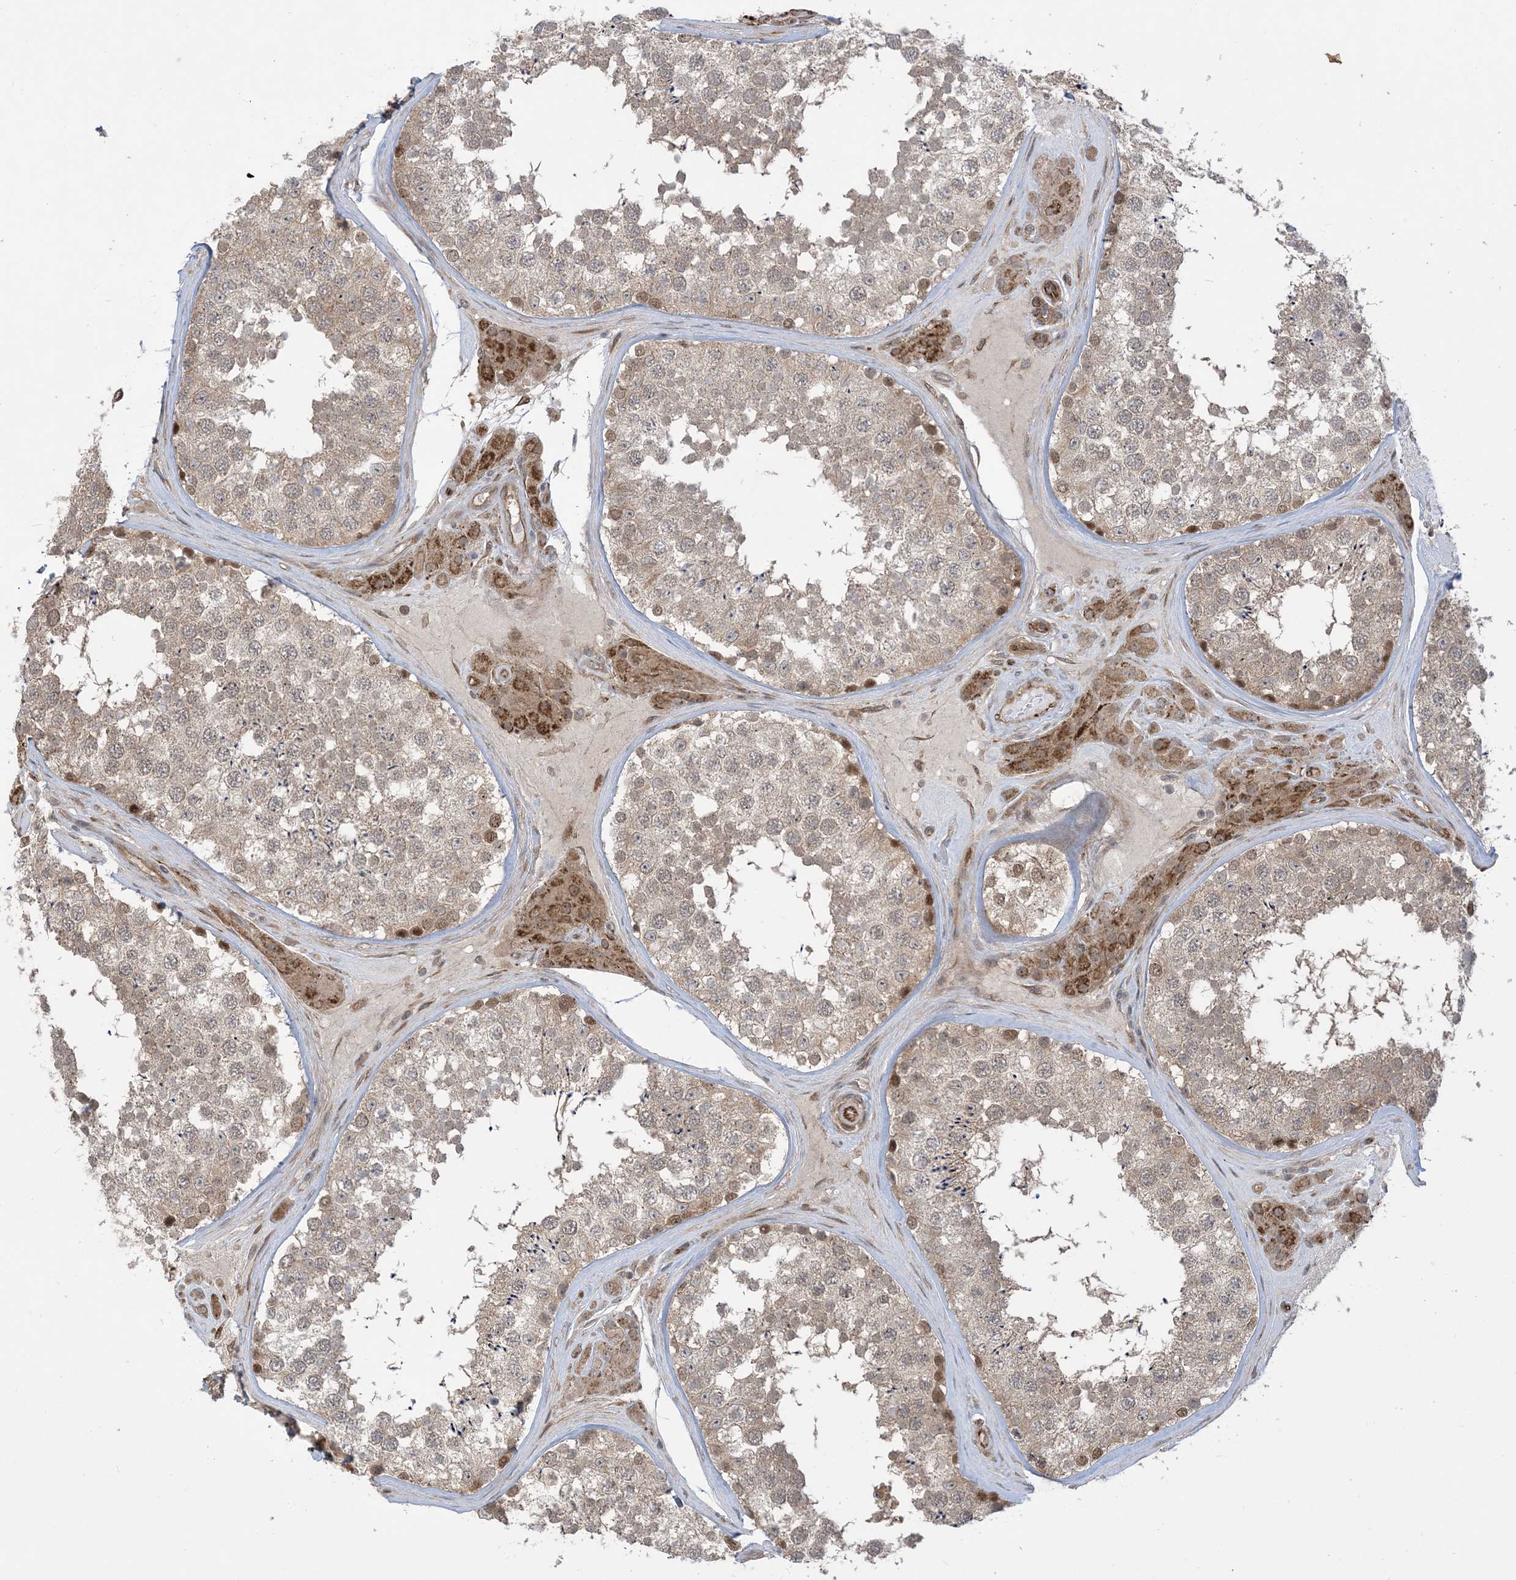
{"staining": {"intensity": "moderate", "quantity": "25%-75%", "location": "cytoplasmic/membranous"}, "tissue": "testis", "cell_type": "Cells in seminiferous ducts", "image_type": "normal", "snomed": [{"axis": "morphology", "description": "Normal tissue, NOS"}, {"axis": "topography", "description": "Testis"}], "caption": "Moderate cytoplasmic/membranous protein staining is present in approximately 25%-75% of cells in seminiferous ducts in testis.", "gene": "SOGA3", "patient": {"sex": "male", "age": 46}}